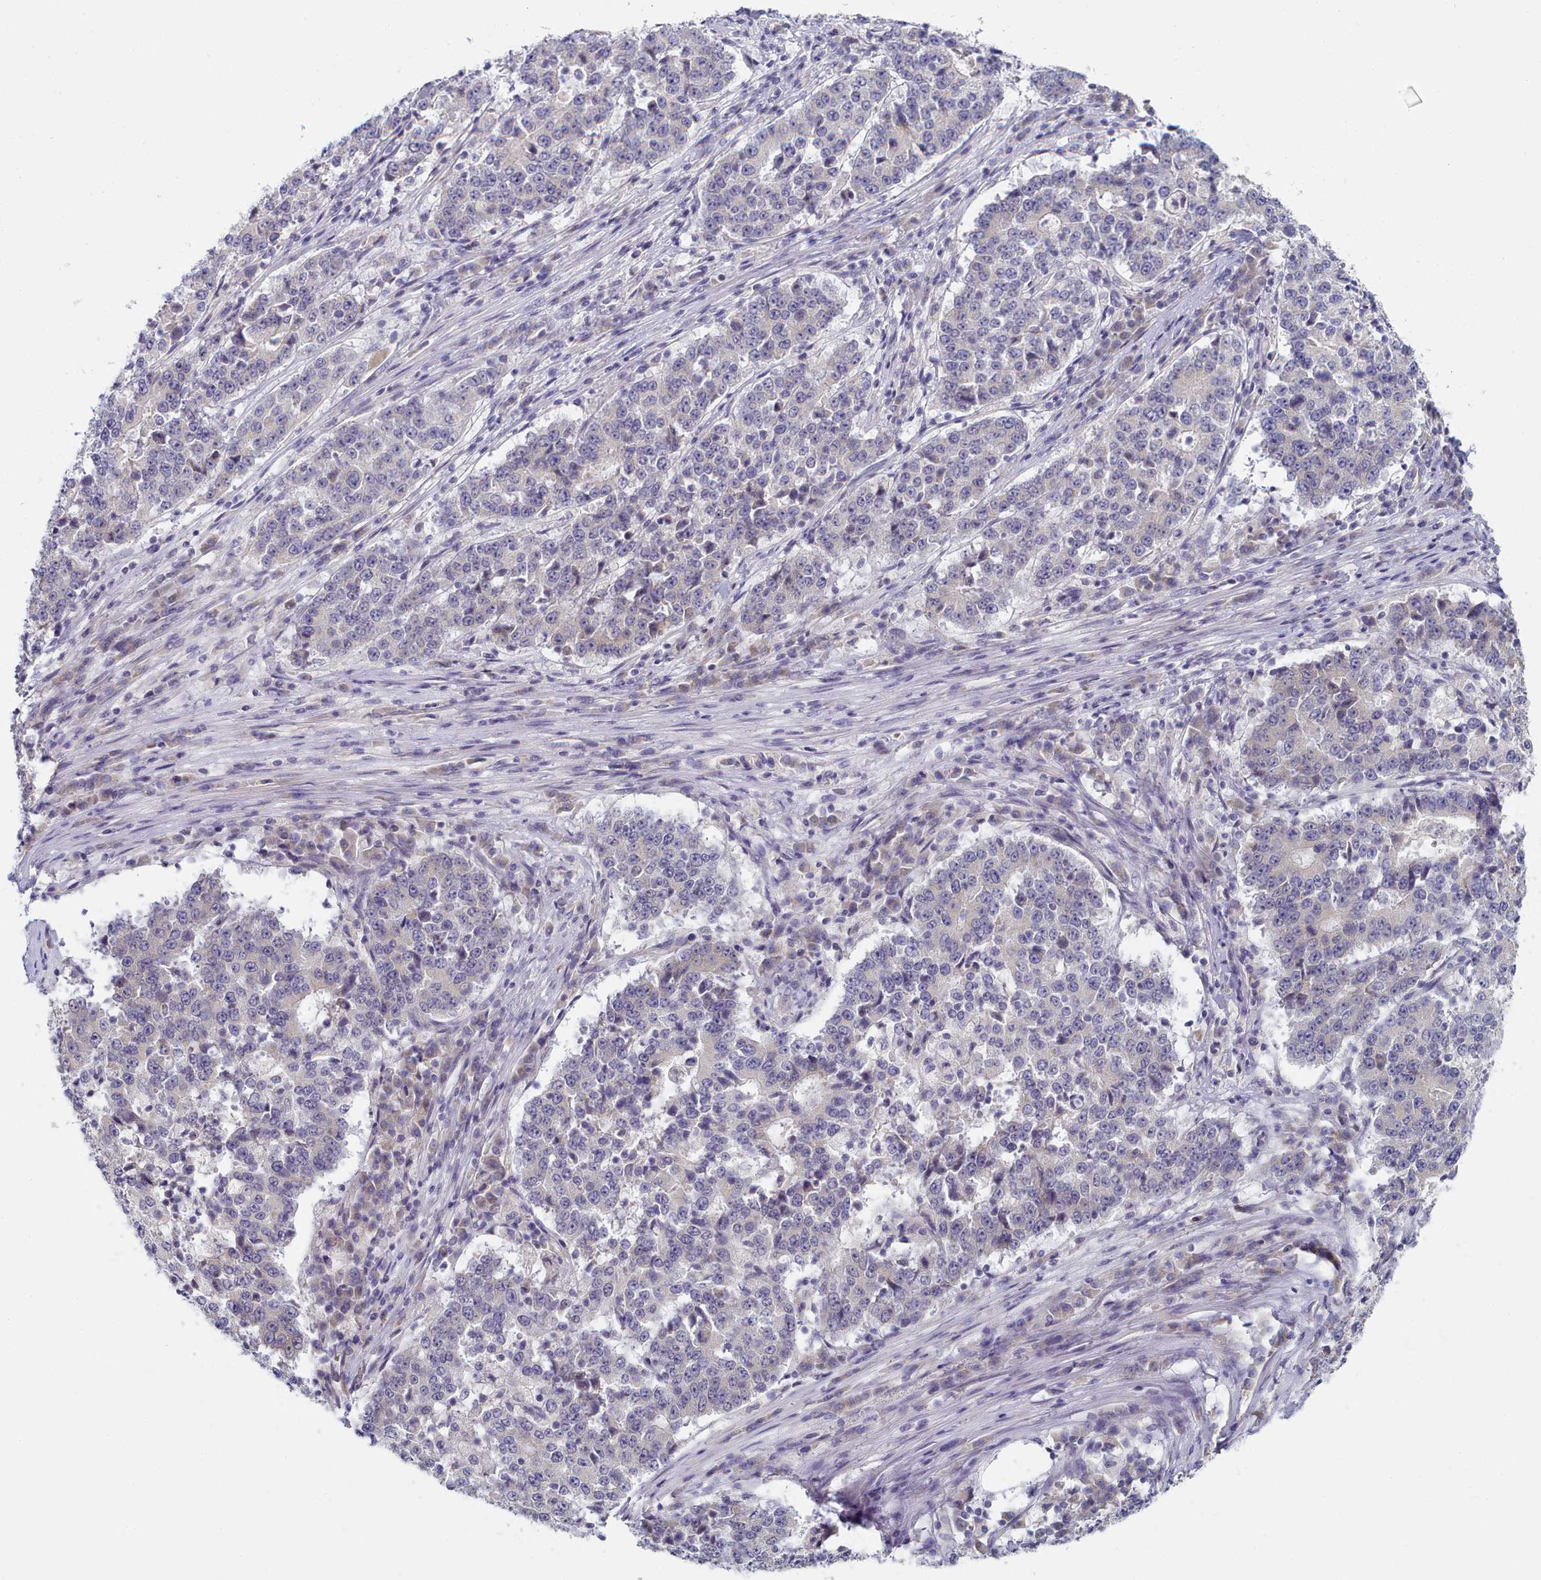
{"staining": {"intensity": "negative", "quantity": "none", "location": "none"}, "tissue": "stomach cancer", "cell_type": "Tumor cells", "image_type": "cancer", "snomed": [{"axis": "morphology", "description": "Adenocarcinoma, NOS"}, {"axis": "topography", "description": "Stomach"}], "caption": "Immunohistochemistry (IHC) image of neoplastic tissue: stomach cancer (adenocarcinoma) stained with DAB reveals no significant protein expression in tumor cells.", "gene": "TYW1B", "patient": {"sex": "male", "age": 59}}